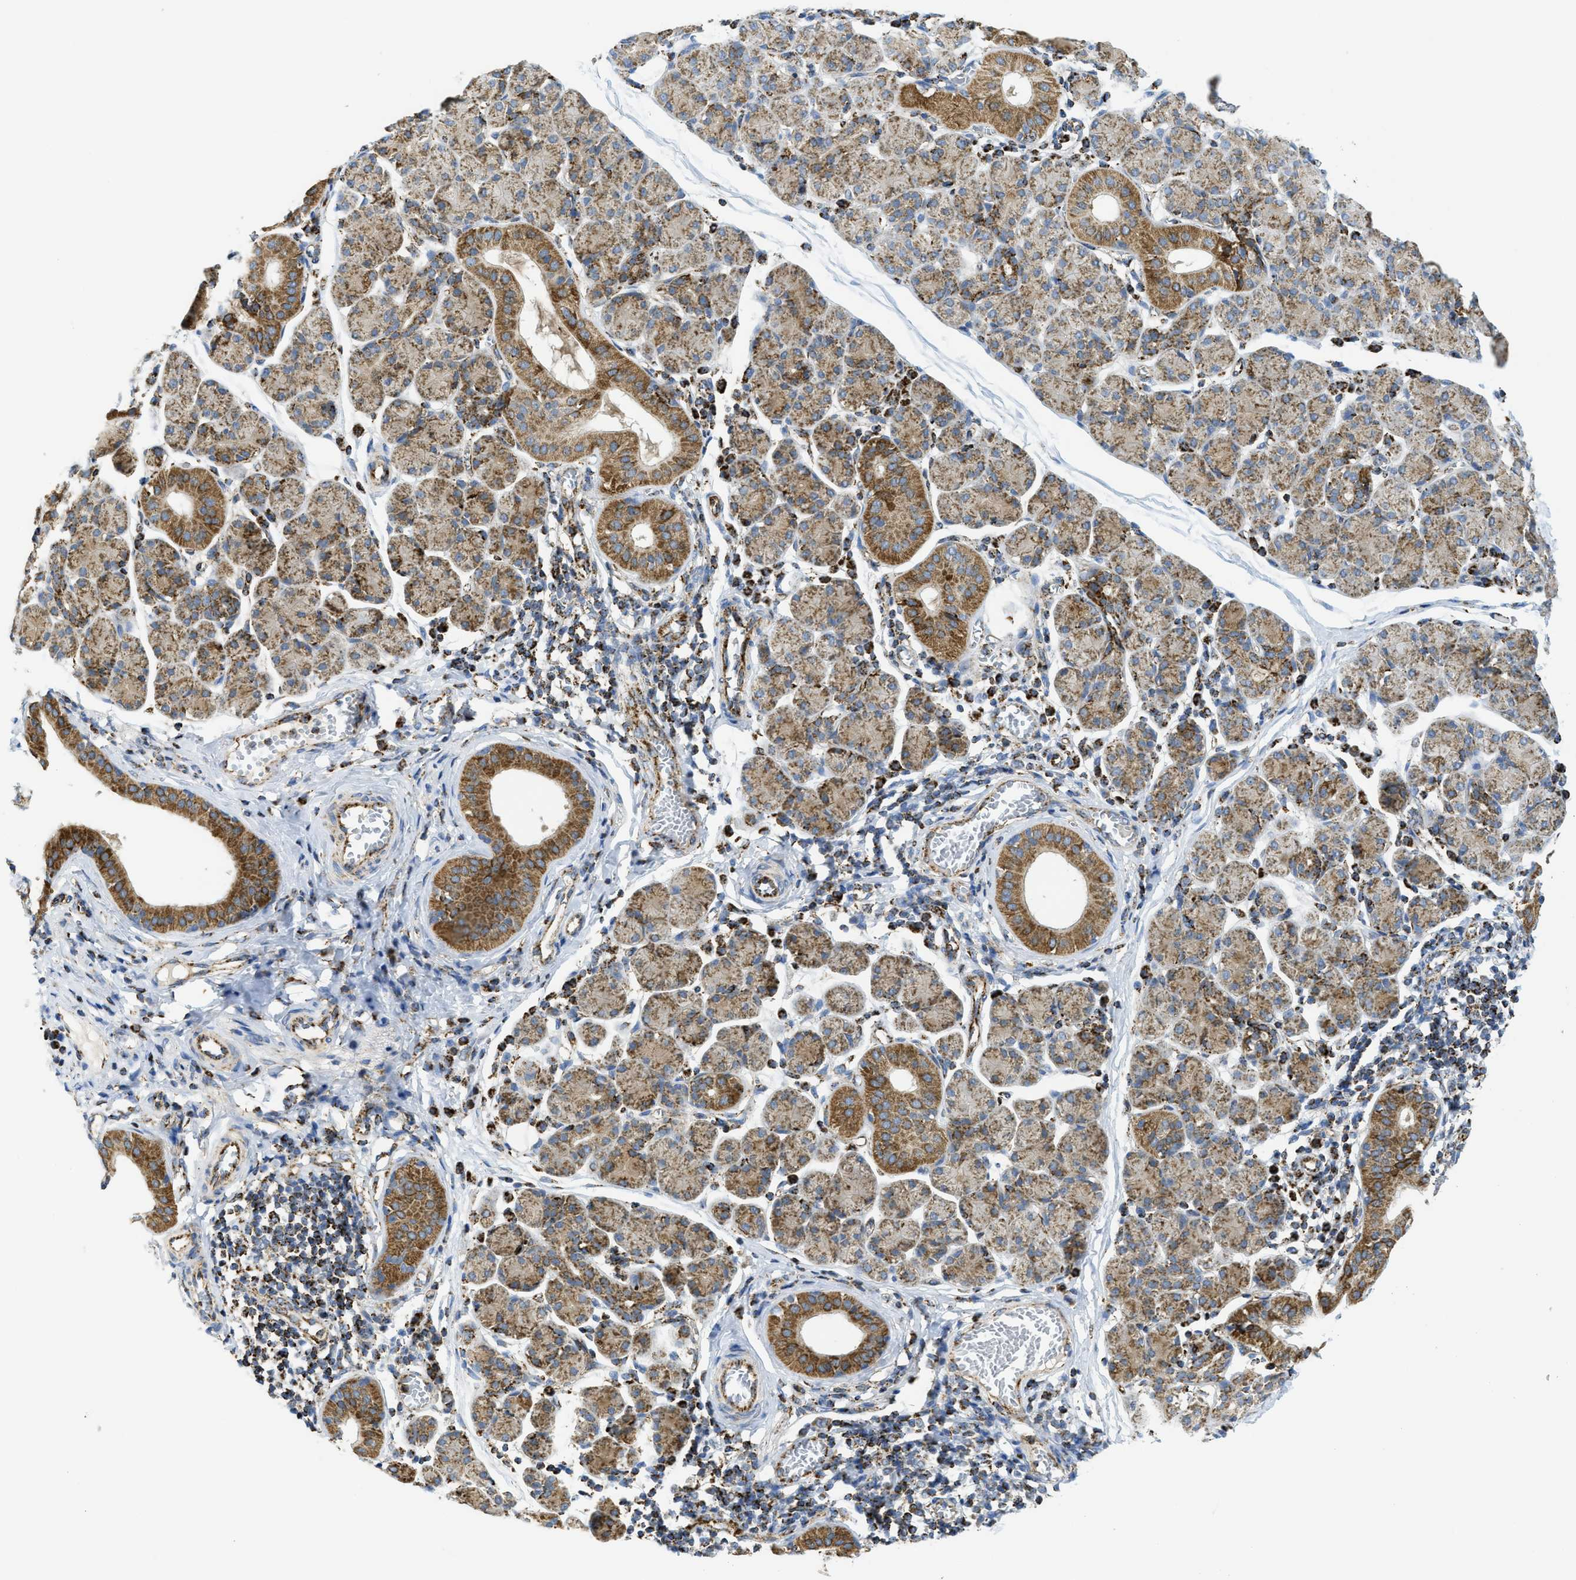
{"staining": {"intensity": "moderate", "quantity": "25%-75%", "location": "cytoplasmic/membranous"}, "tissue": "salivary gland", "cell_type": "Glandular cells", "image_type": "normal", "snomed": [{"axis": "morphology", "description": "Normal tissue, NOS"}, {"axis": "morphology", "description": "Inflammation, NOS"}, {"axis": "topography", "description": "Lymph node"}, {"axis": "topography", "description": "Salivary gland"}], "caption": "Salivary gland stained with a protein marker demonstrates moderate staining in glandular cells.", "gene": "SQOR", "patient": {"sex": "male", "age": 3}}